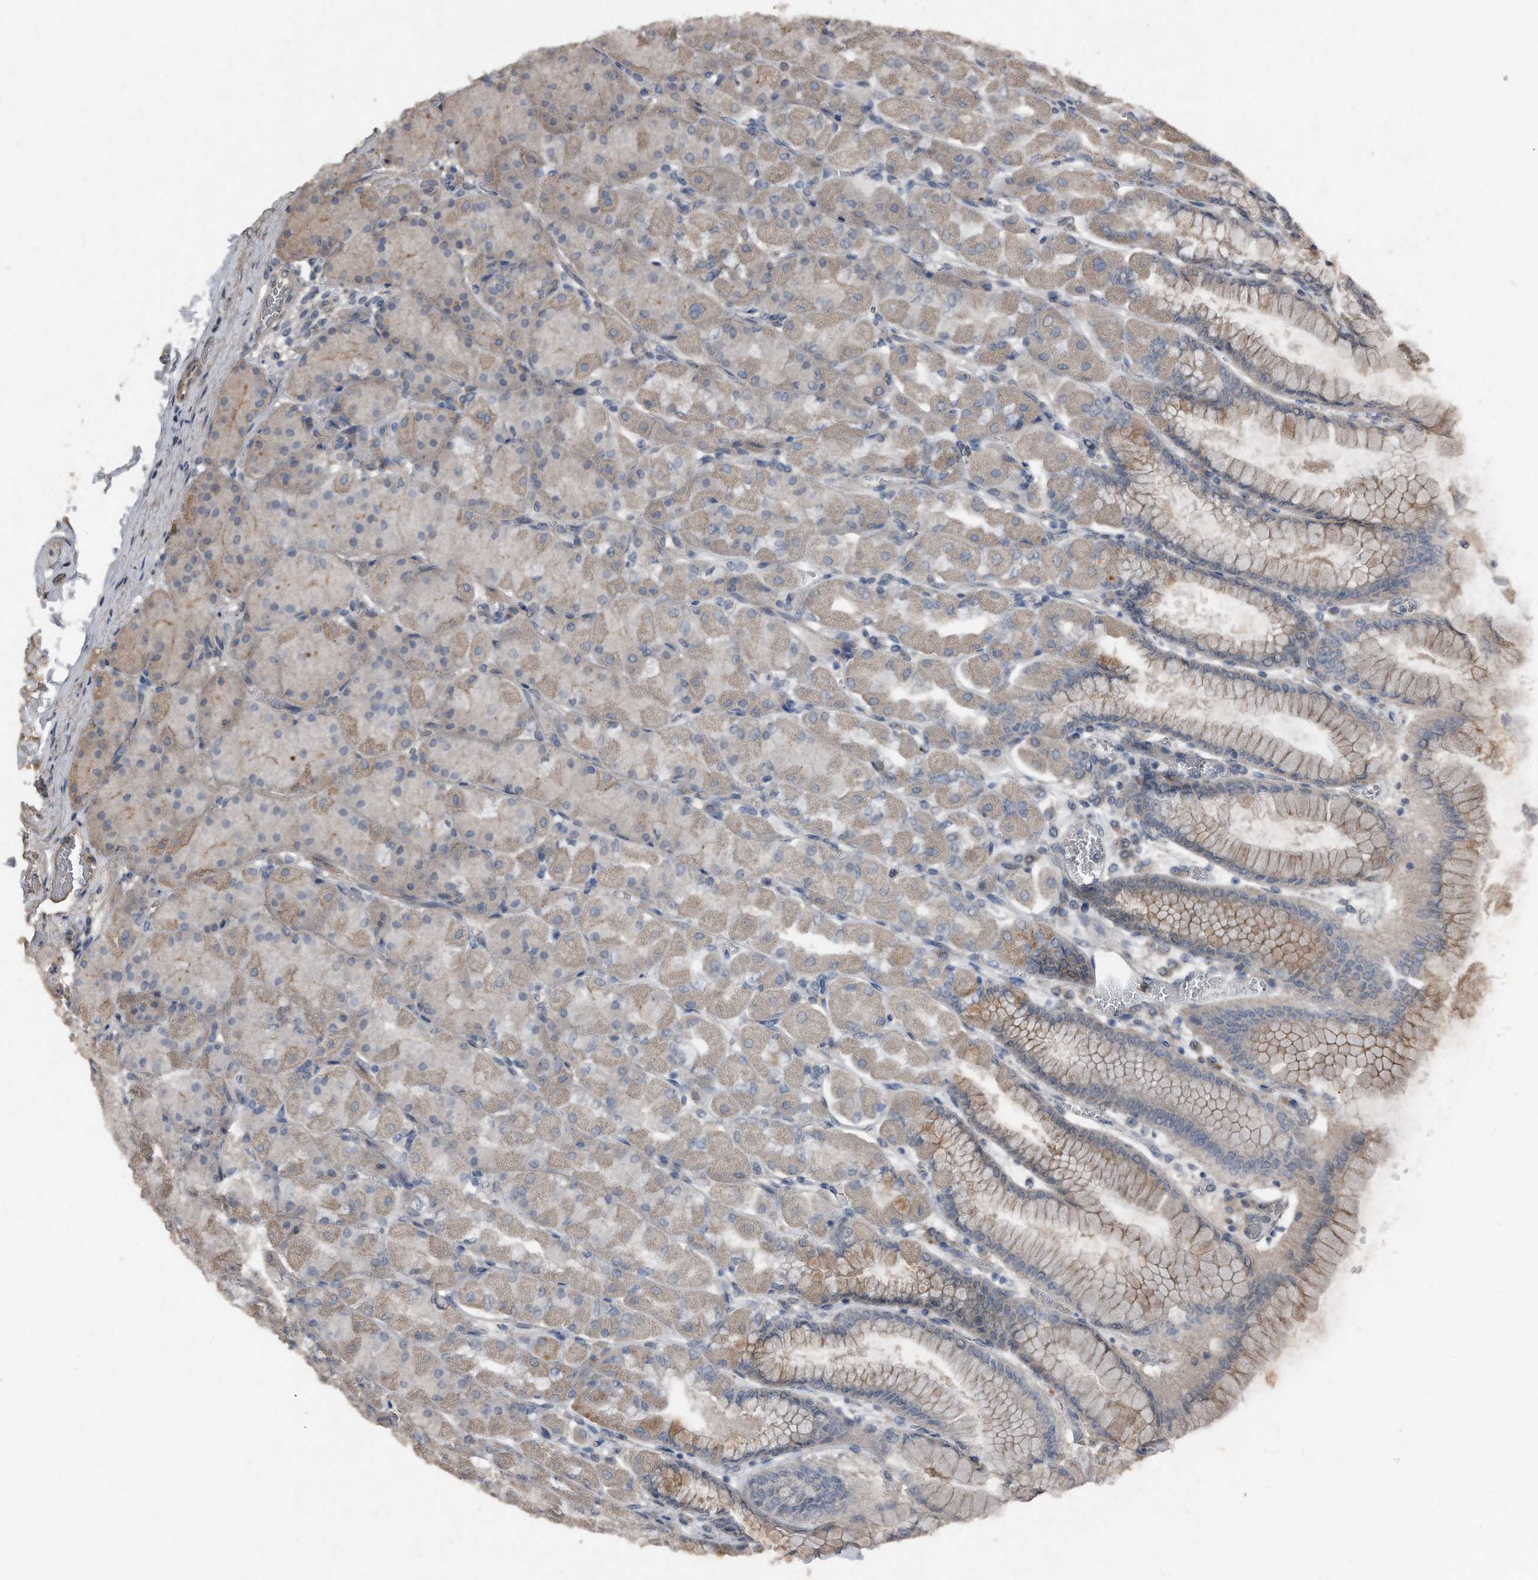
{"staining": {"intensity": "weak", "quantity": "25%-75%", "location": "cytoplasmic/membranous"}, "tissue": "stomach", "cell_type": "Glandular cells", "image_type": "normal", "snomed": [{"axis": "morphology", "description": "Normal tissue, NOS"}, {"axis": "topography", "description": "Stomach, upper"}], "caption": "Immunohistochemistry (IHC) (DAB (3,3'-diaminobenzidine)) staining of normal stomach displays weak cytoplasmic/membranous protein expression in approximately 25%-75% of glandular cells. (brown staining indicates protein expression, while blue staining denotes nuclei).", "gene": "ANKRD10", "patient": {"sex": "female", "age": 56}}